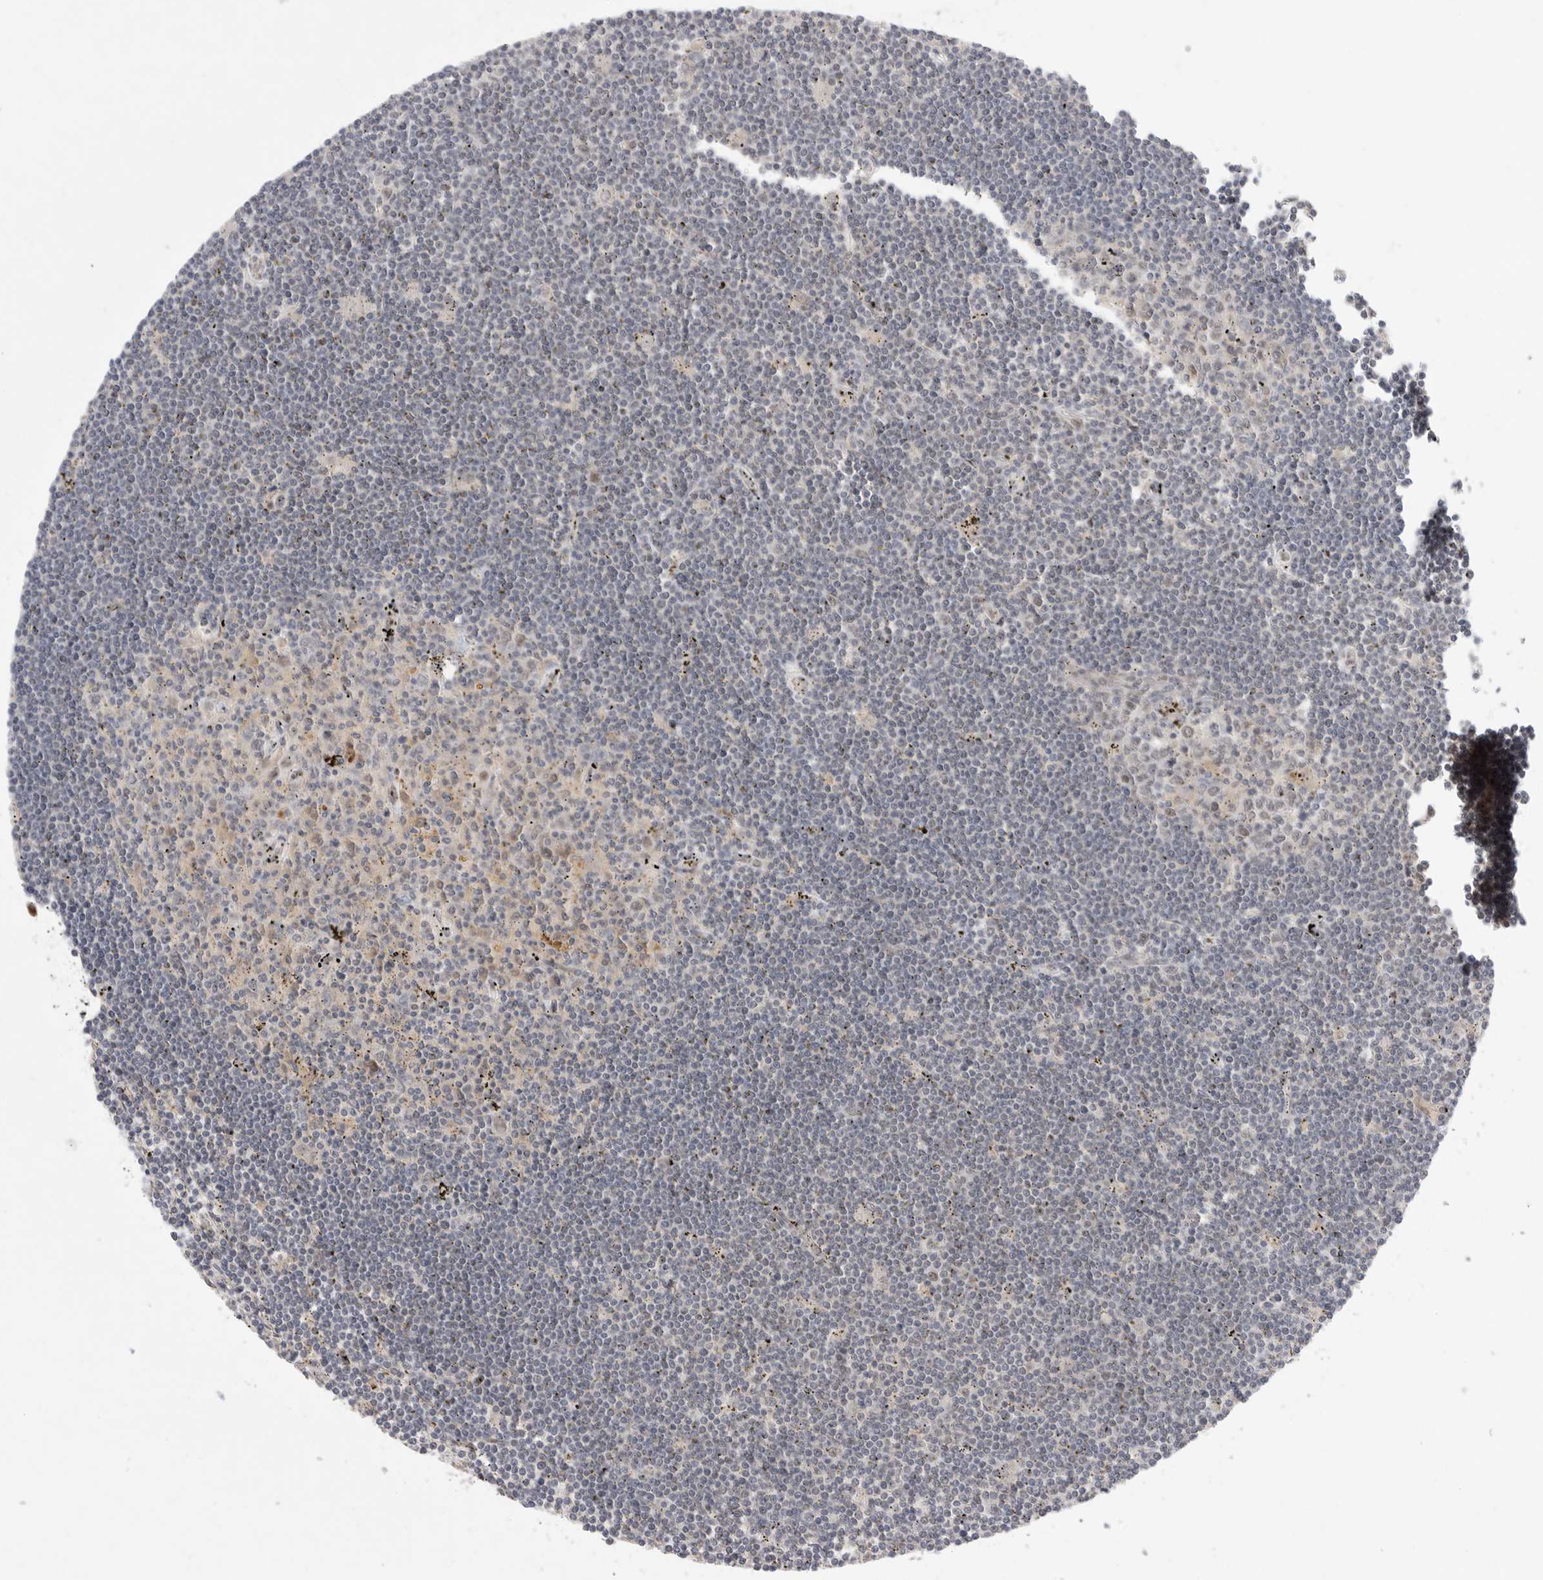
{"staining": {"intensity": "negative", "quantity": "none", "location": "none"}, "tissue": "lymphoma", "cell_type": "Tumor cells", "image_type": "cancer", "snomed": [{"axis": "morphology", "description": "Malignant lymphoma, non-Hodgkin's type, Low grade"}, {"axis": "topography", "description": "Spleen"}], "caption": "Immunohistochemistry histopathology image of neoplastic tissue: human lymphoma stained with DAB demonstrates no significant protein positivity in tumor cells.", "gene": "LEMD3", "patient": {"sex": "male", "age": 76}}